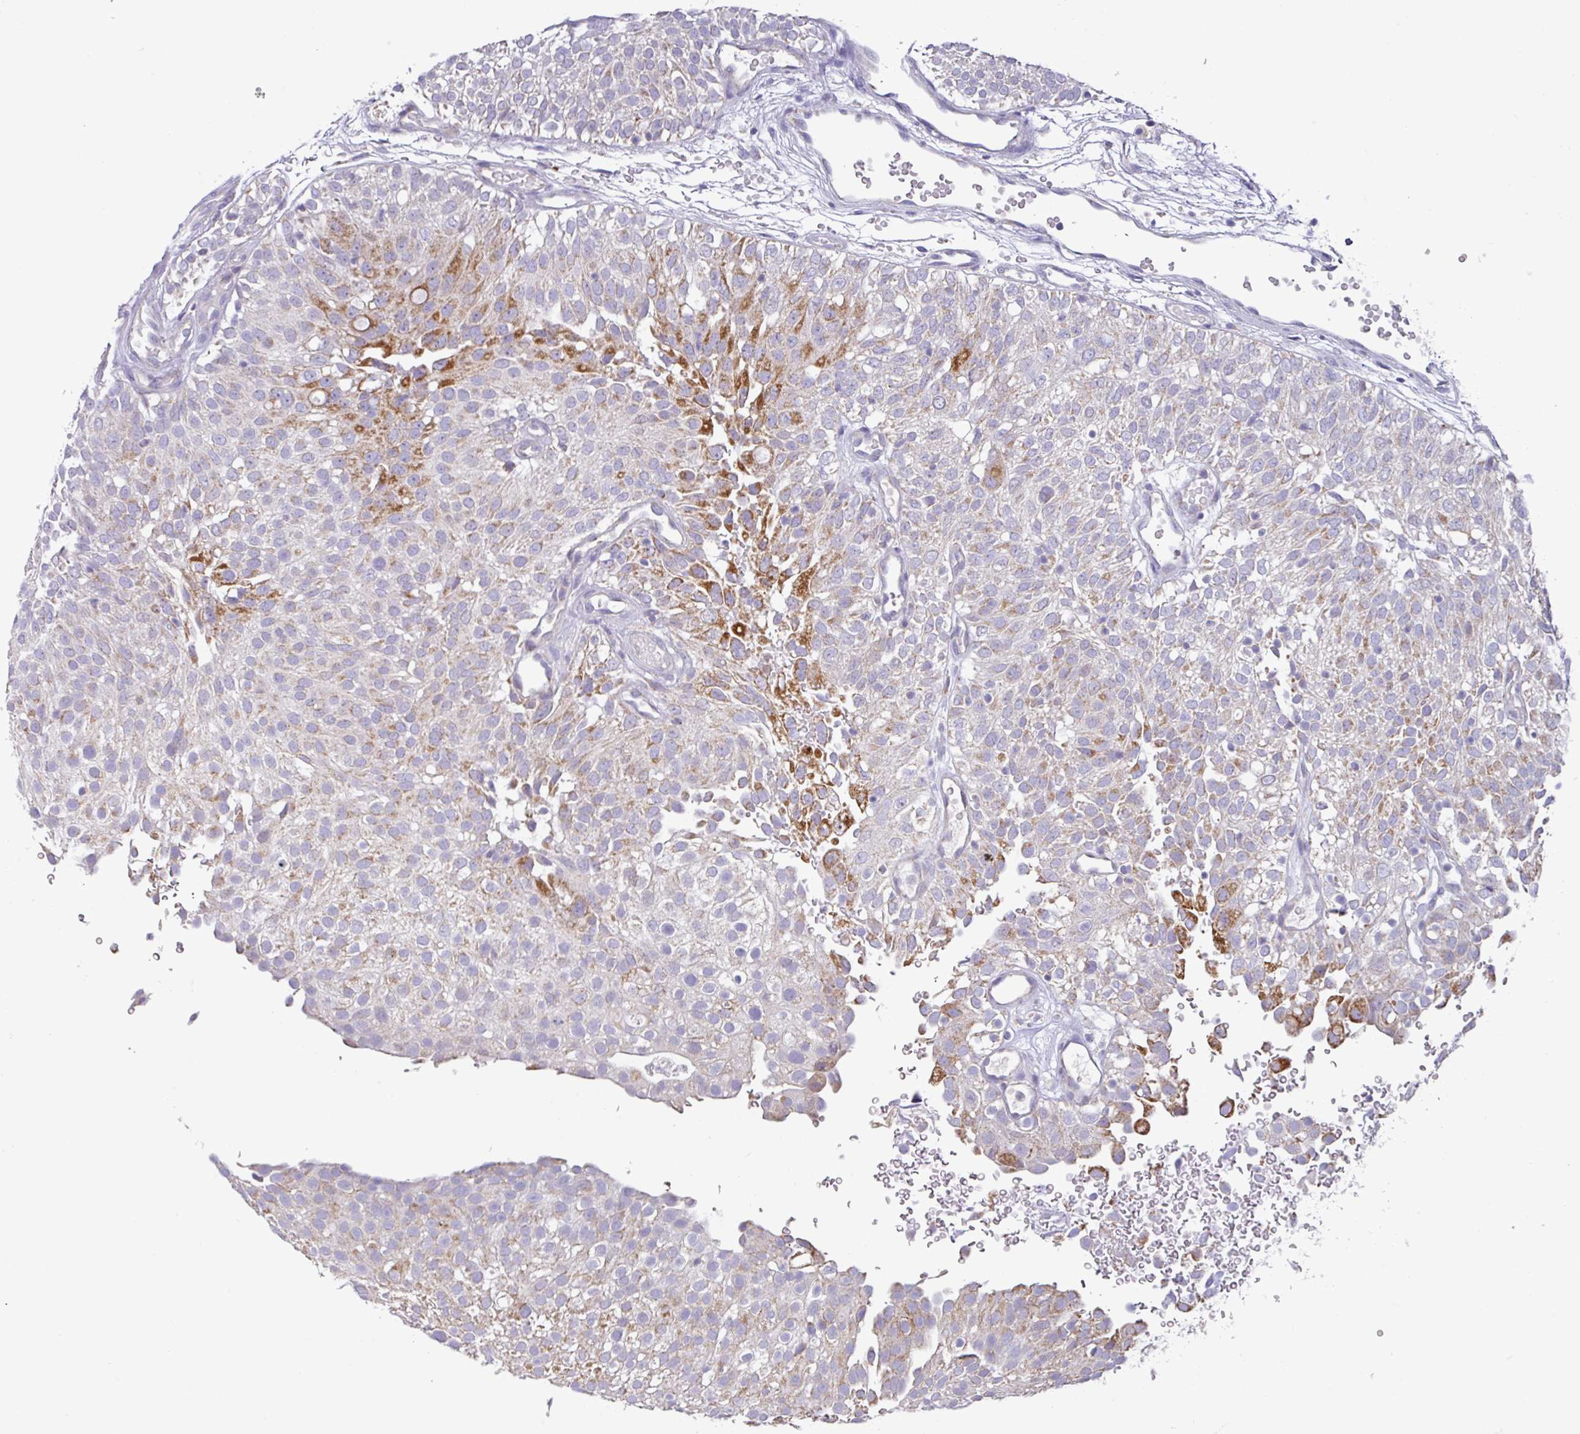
{"staining": {"intensity": "strong", "quantity": "<25%", "location": "cytoplasmic/membranous"}, "tissue": "urothelial cancer", "cell_type": "Tumor cells", "image_type": "cancer", "snomed": [{"axis": "morphology", "description": "Urothelial carcinoma, Low grade"}, {"axis": "topography", "description": "Urinary bladder"}], "caption": "Human urothelial carcinoma (low-grade) stained for a protein (brown) displays strong cytoplasmic/membranous positive staining in about <25% of tumor cells.", "gene": "MT-ND4", "patient": {"sex": "male", "age": 78}}